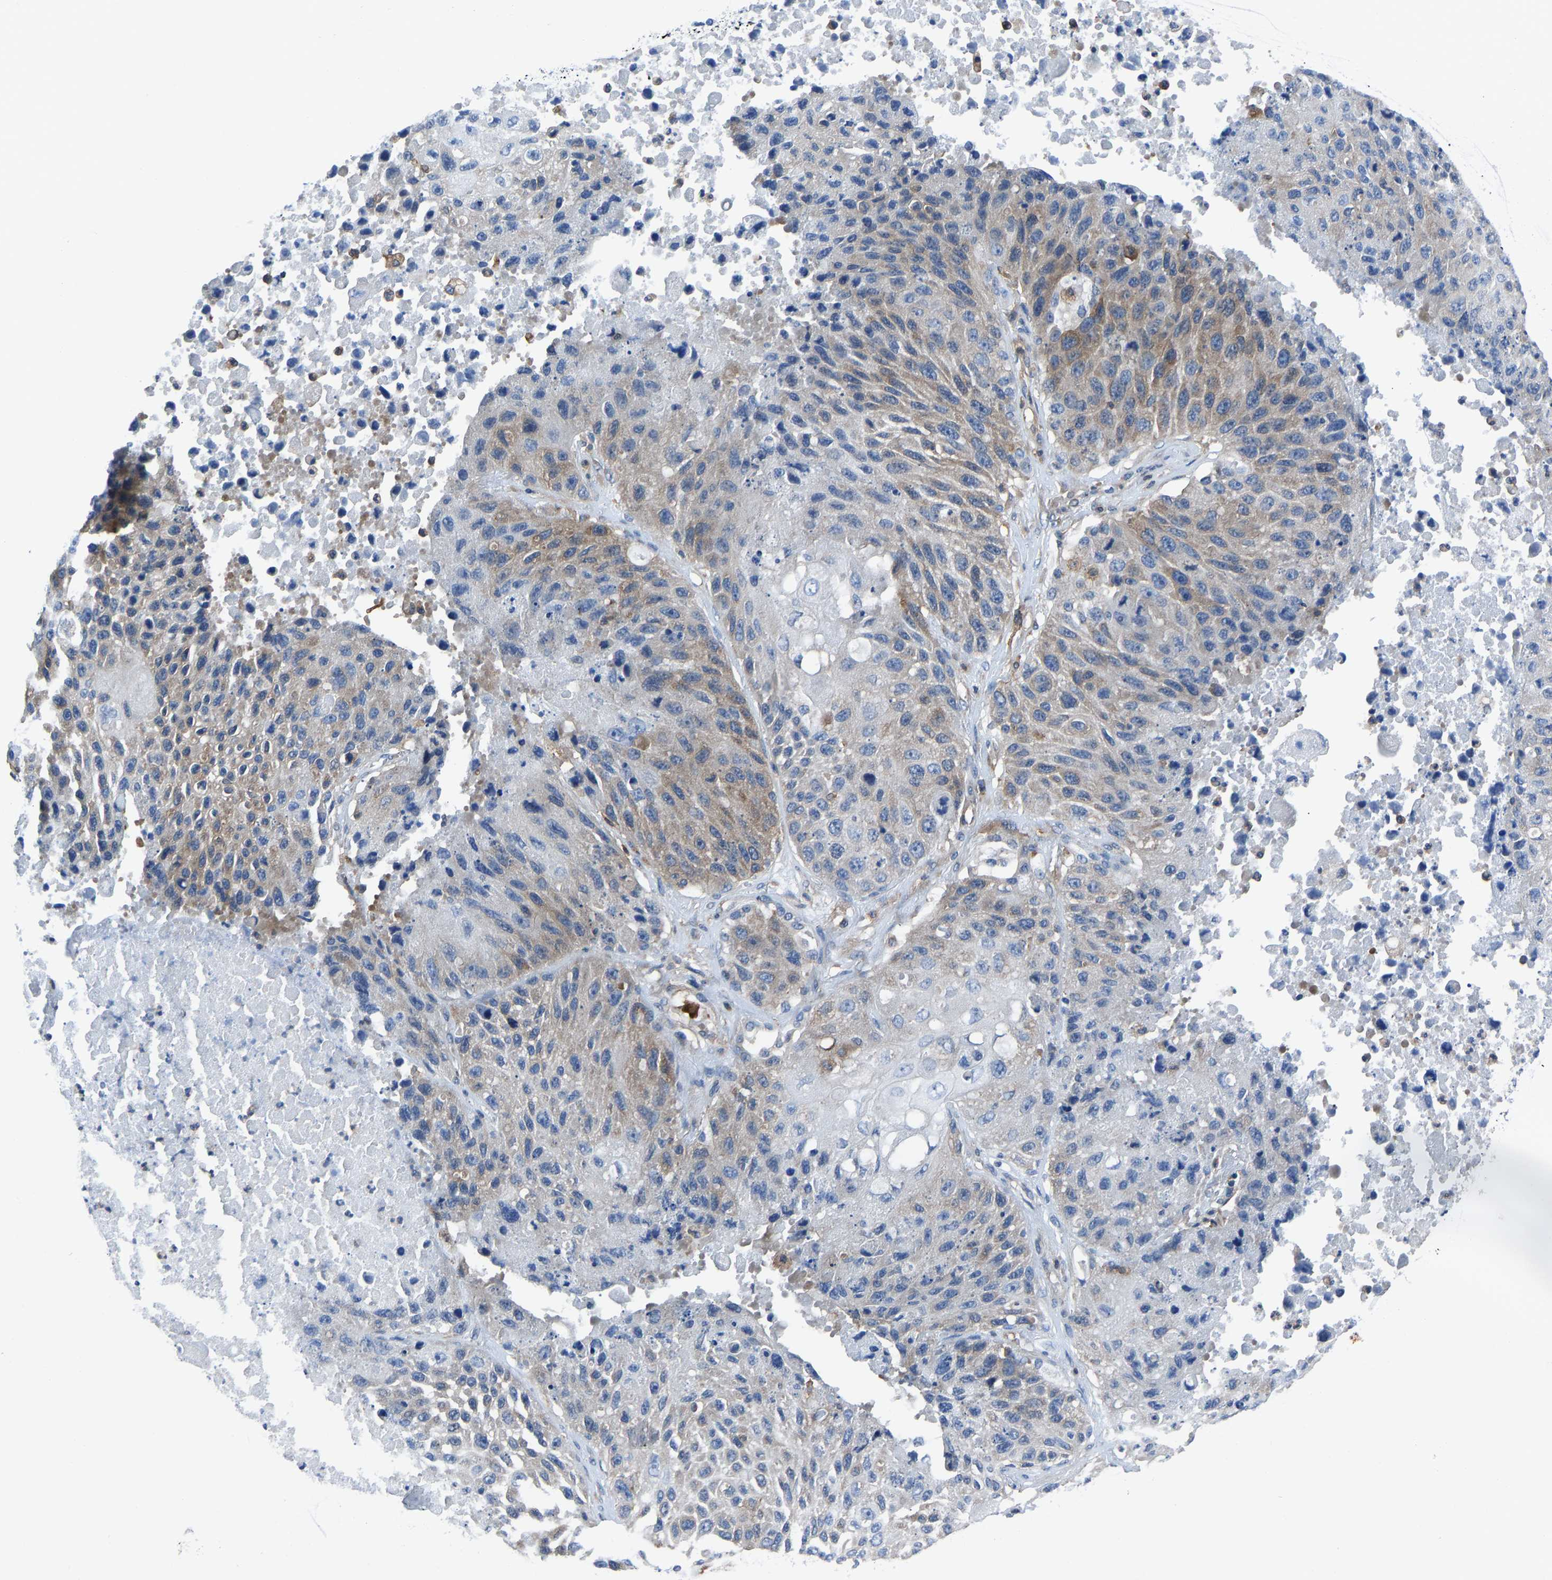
{"staining": {"intensity": "moderate", "quantity": "25%-75%", "location": "cytoplasmic/membranous"}, "tissue": "lung cancer", "cell_type": "Tumor cells", "image_type": "cancer", "snomed": [{"axis": "morphology", "description": "Squamous cell carcinoma, NOS"}, {"axis": "topography", "description": "Lung"}], "caption": "A micrograph of lung cancer (squamous cell carcinoma) stained for a protein displays moderate cytoplasmic/membranous brown staining in tumor cells.", "gene": "PRKAR1A", "patient": {"sex": "male", "age": 61}}